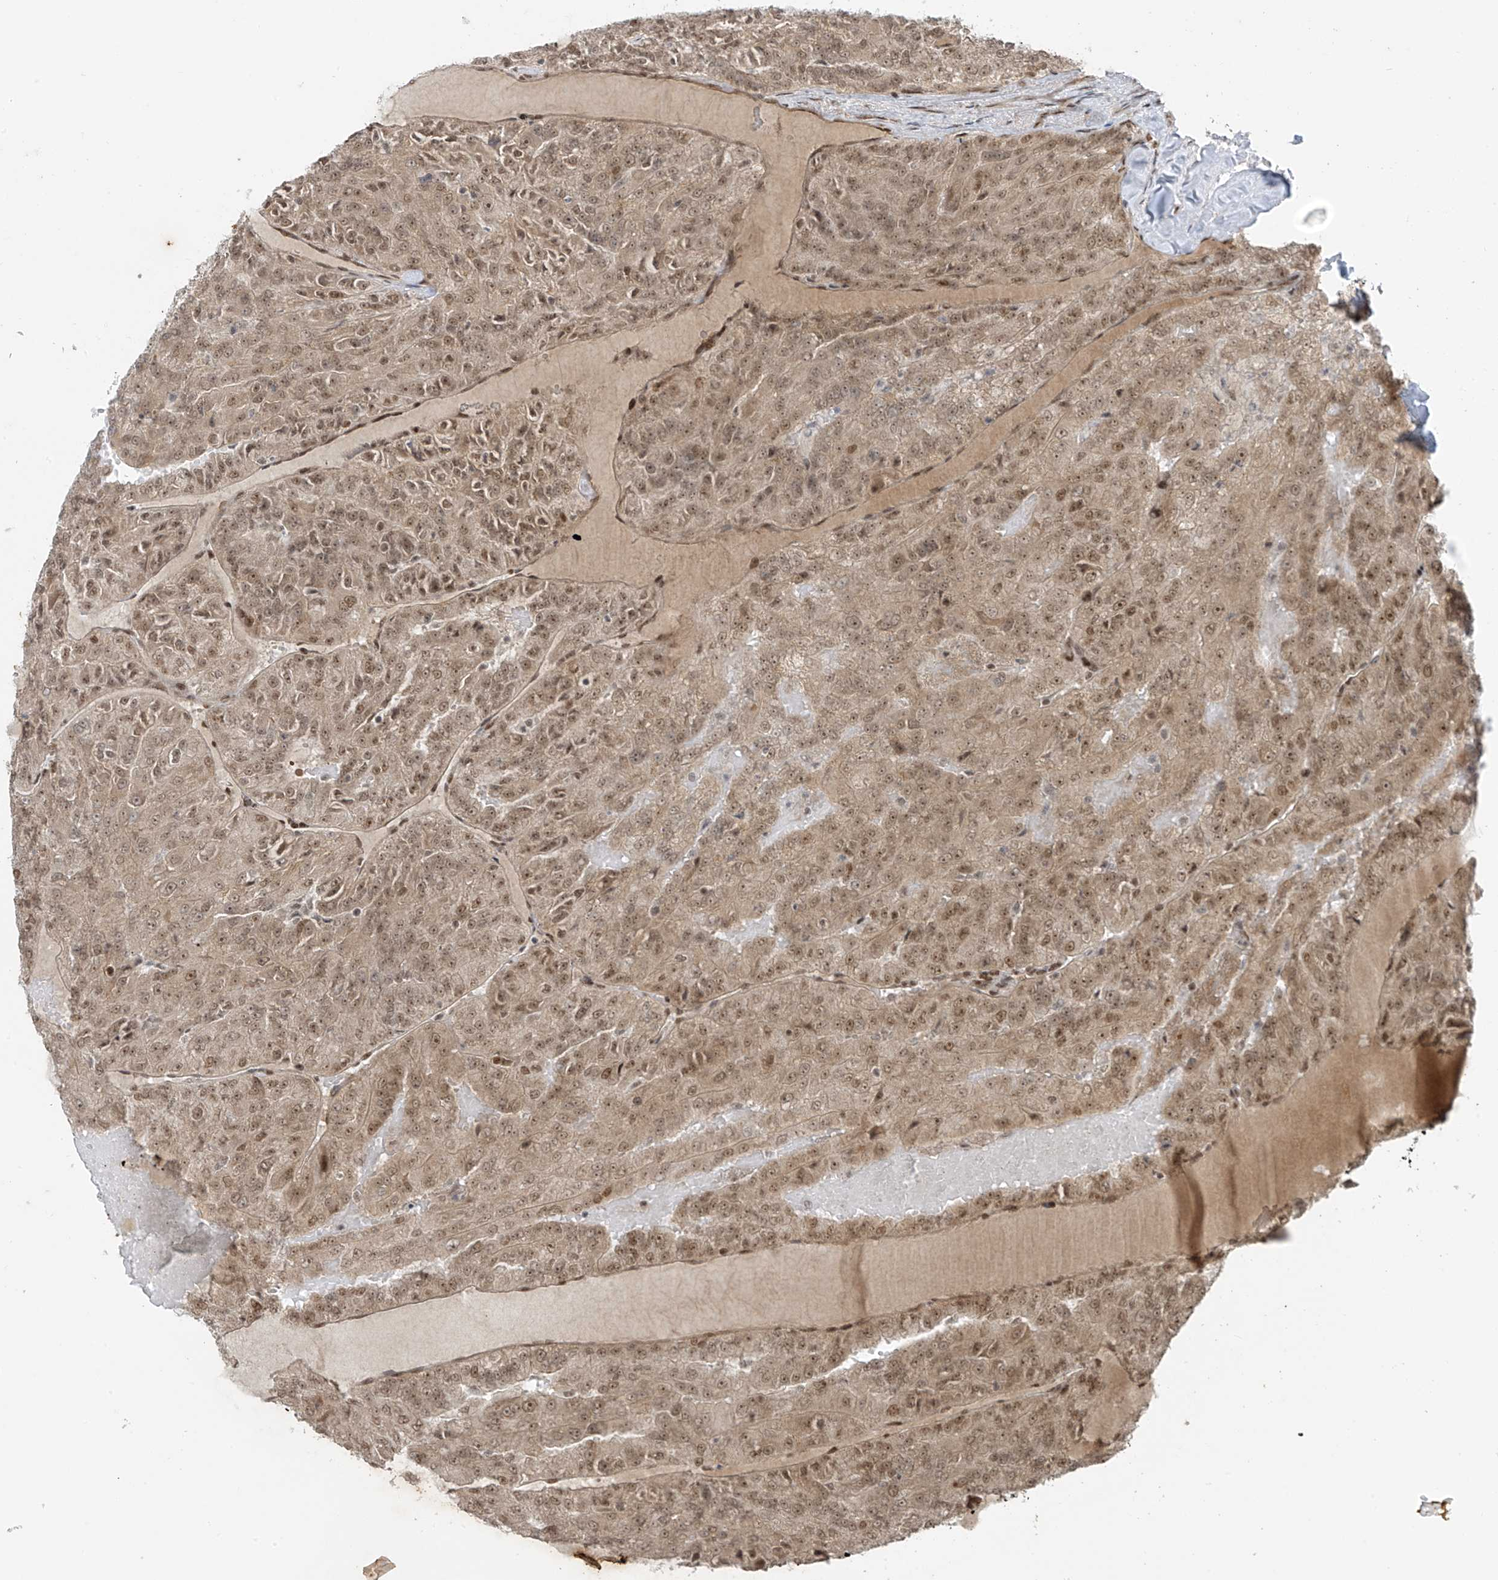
{"staining": {"intensity": "moderate", "quantity": ">75%", "location": "nuclear"}, "tissue": "renal cancer", "cell_type": "Tumor cells", "image_type": "cancer", "snomed": [{"axis": "morphology", "description": "Adenocarcinoma, NOS"}, {"axis": "topography", "description": "Kidney"}], "caption": "IHC of human renal cancer reveals medium levels of moderate nuclear staining in approximately >75% of tumor cells. The staining was performed using DAB (3,3'-diaminobenzidine), with brown indicating positive protein expression. Nuclei are stained blue with hematoxylin.", "gene": "ARHGEF3", "patient": {"sex": "female", "age": 63}}